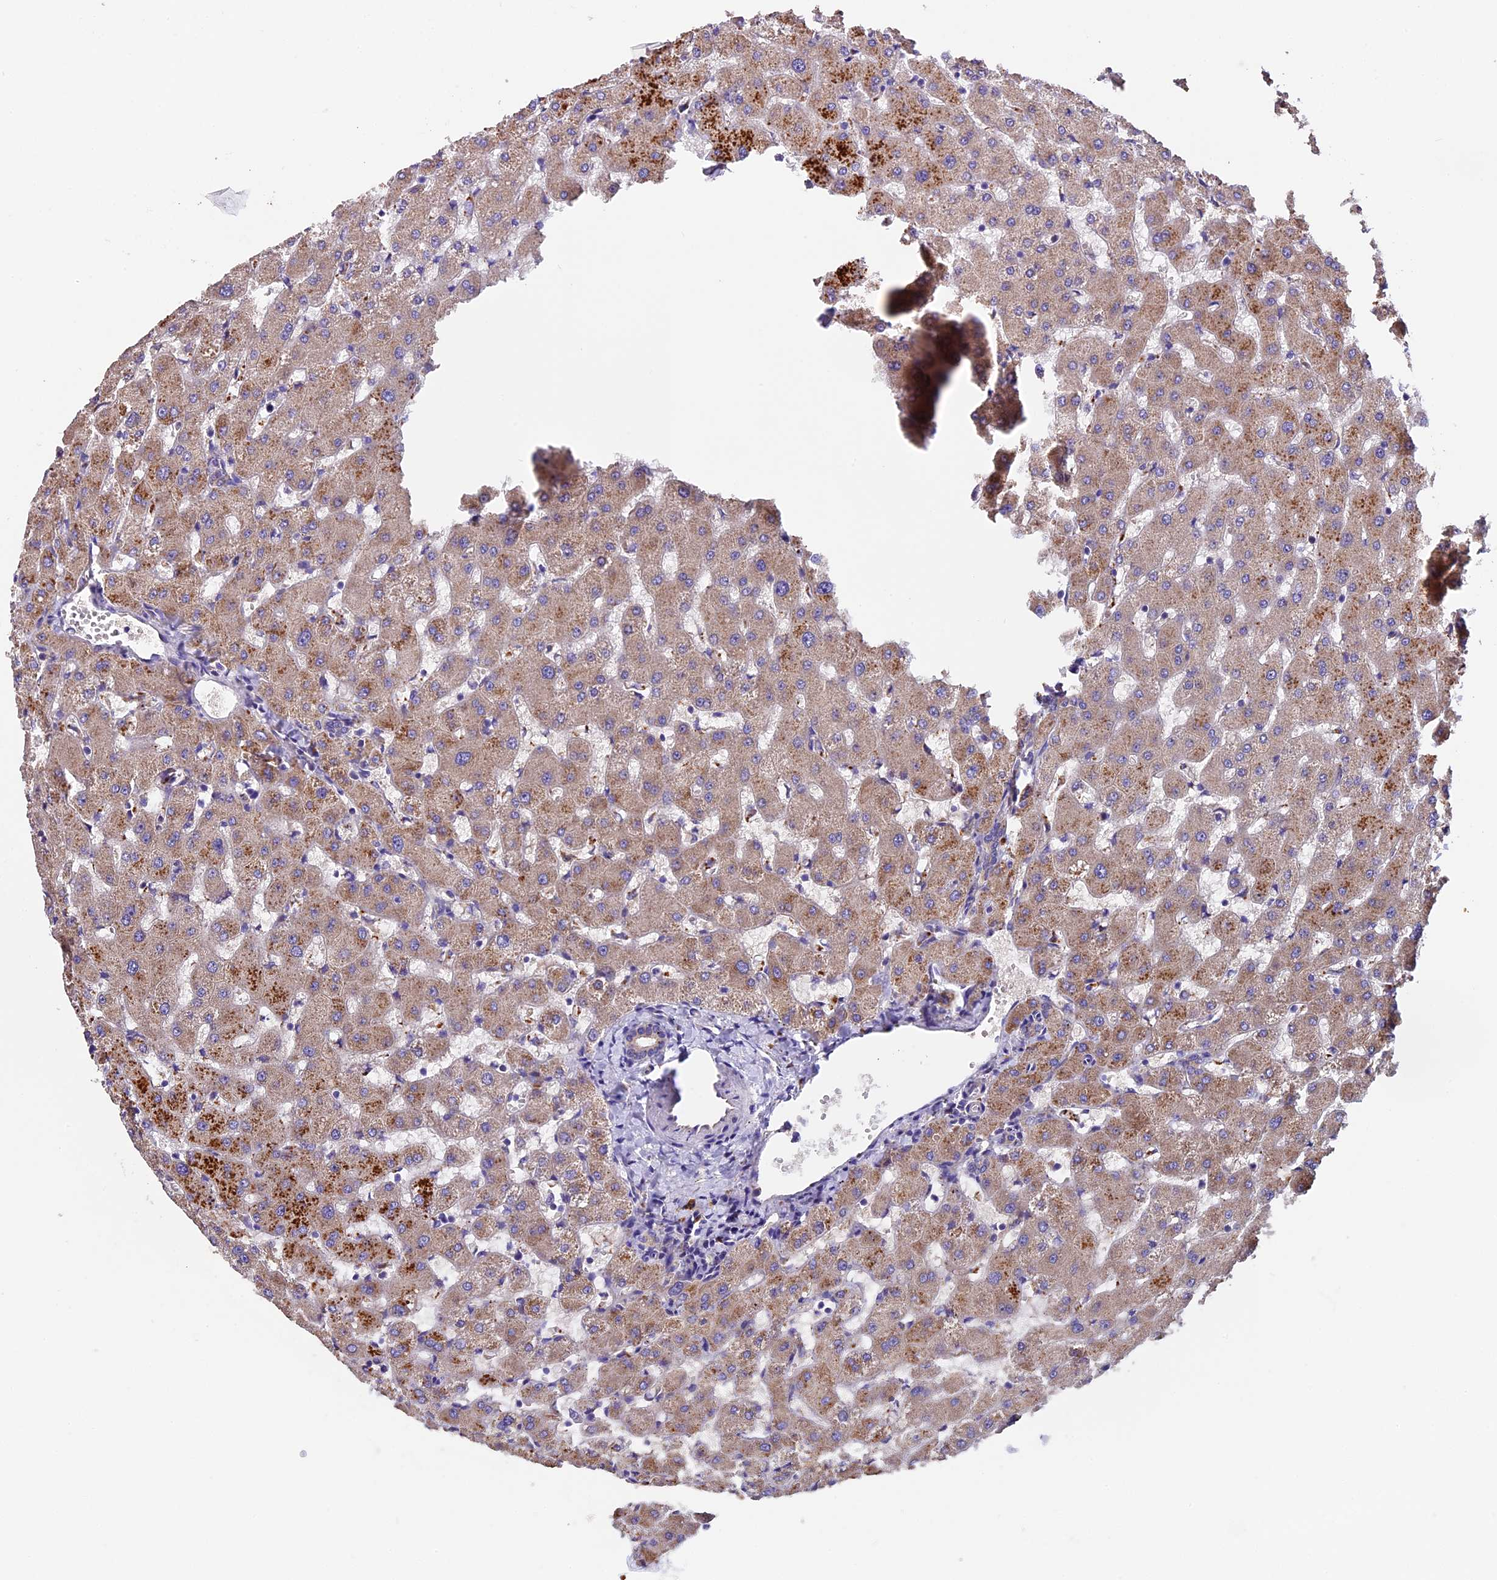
{"staining": {"intensity": "weak", "quantity": "<25%", "location": "cytoplasmic/membranous"}, "tissue": "liver", "cell_type": "Cholangiocytes", "image_type": "normal", "snomed": [{"axis": "morphology", "description": "Normal tissue, NOS"}, {"axis": "topography", "description": "Liver"}], "caption": "An immunohistochemistry (IHC) photomicrograph of benign liver is shown. There is no staining in cholangiocytes of liver.", "gene": "CLN5", "patient": {"sex": "female", "age": 63}}